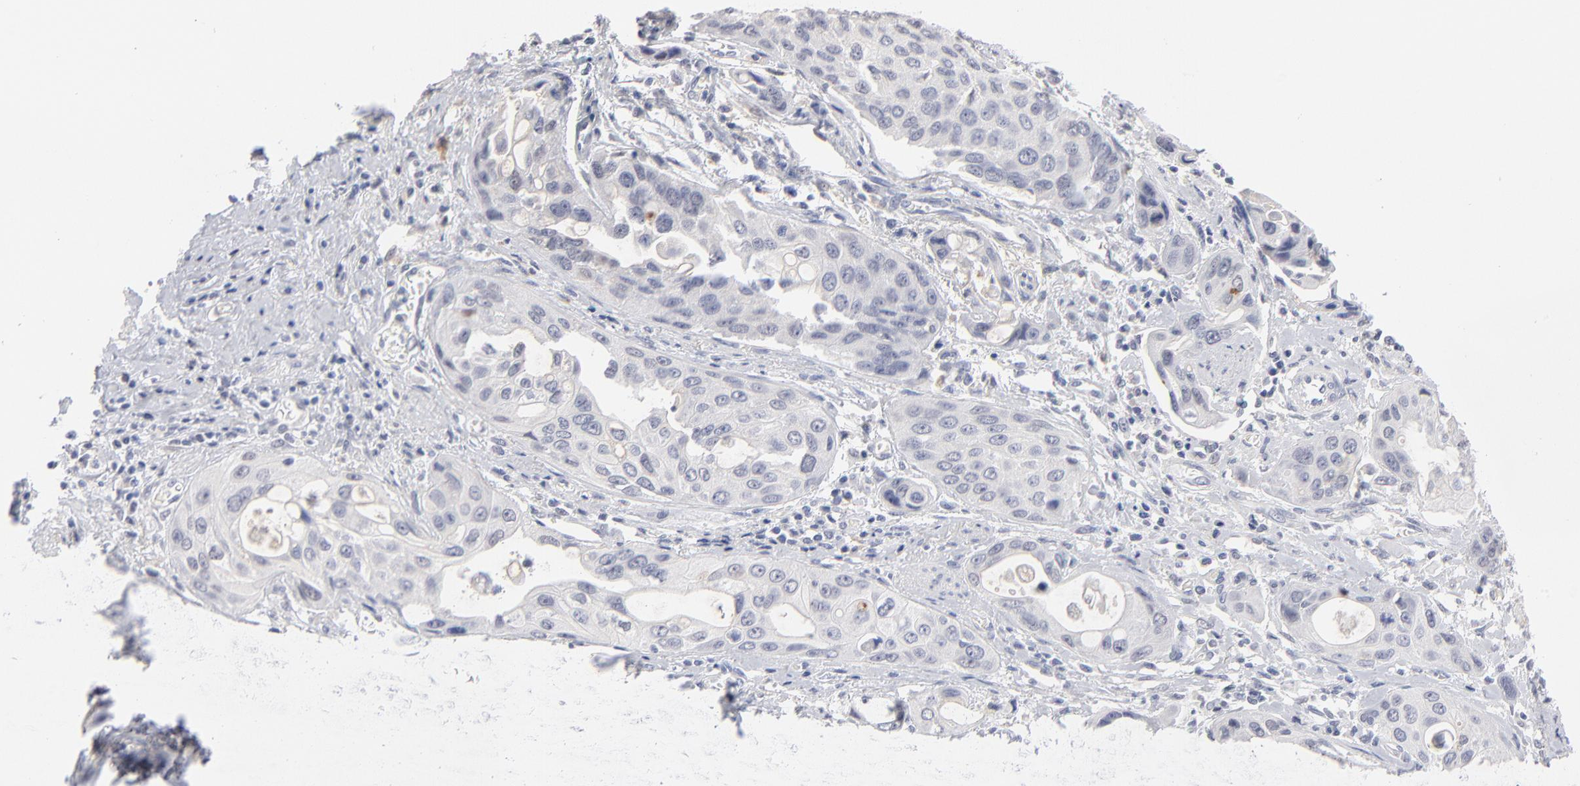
{"staining": {"intensity": "negative", "quantity": "none", "location": "none"}, "tissue": "pancreatic cancer", "cell_type": "Tumor cells", "image_type": "cancer", "snomed": [{"axis": "morphology", "description": "Adenocarcinoma, NOS"}, {"axis": "topography", "description": "Pancreas"}], "caption": "Pancreatic cancer was stained to show a protein in brown. There is no significant expression in tumor cells. The staining was performed using DAB to visualize the protein expression in brown, while the nuclei were stained in blue with hematoxylin (Magnification: 20x).", "gene": "RBM3", "patient": {"sex": "female", "age": 60}}